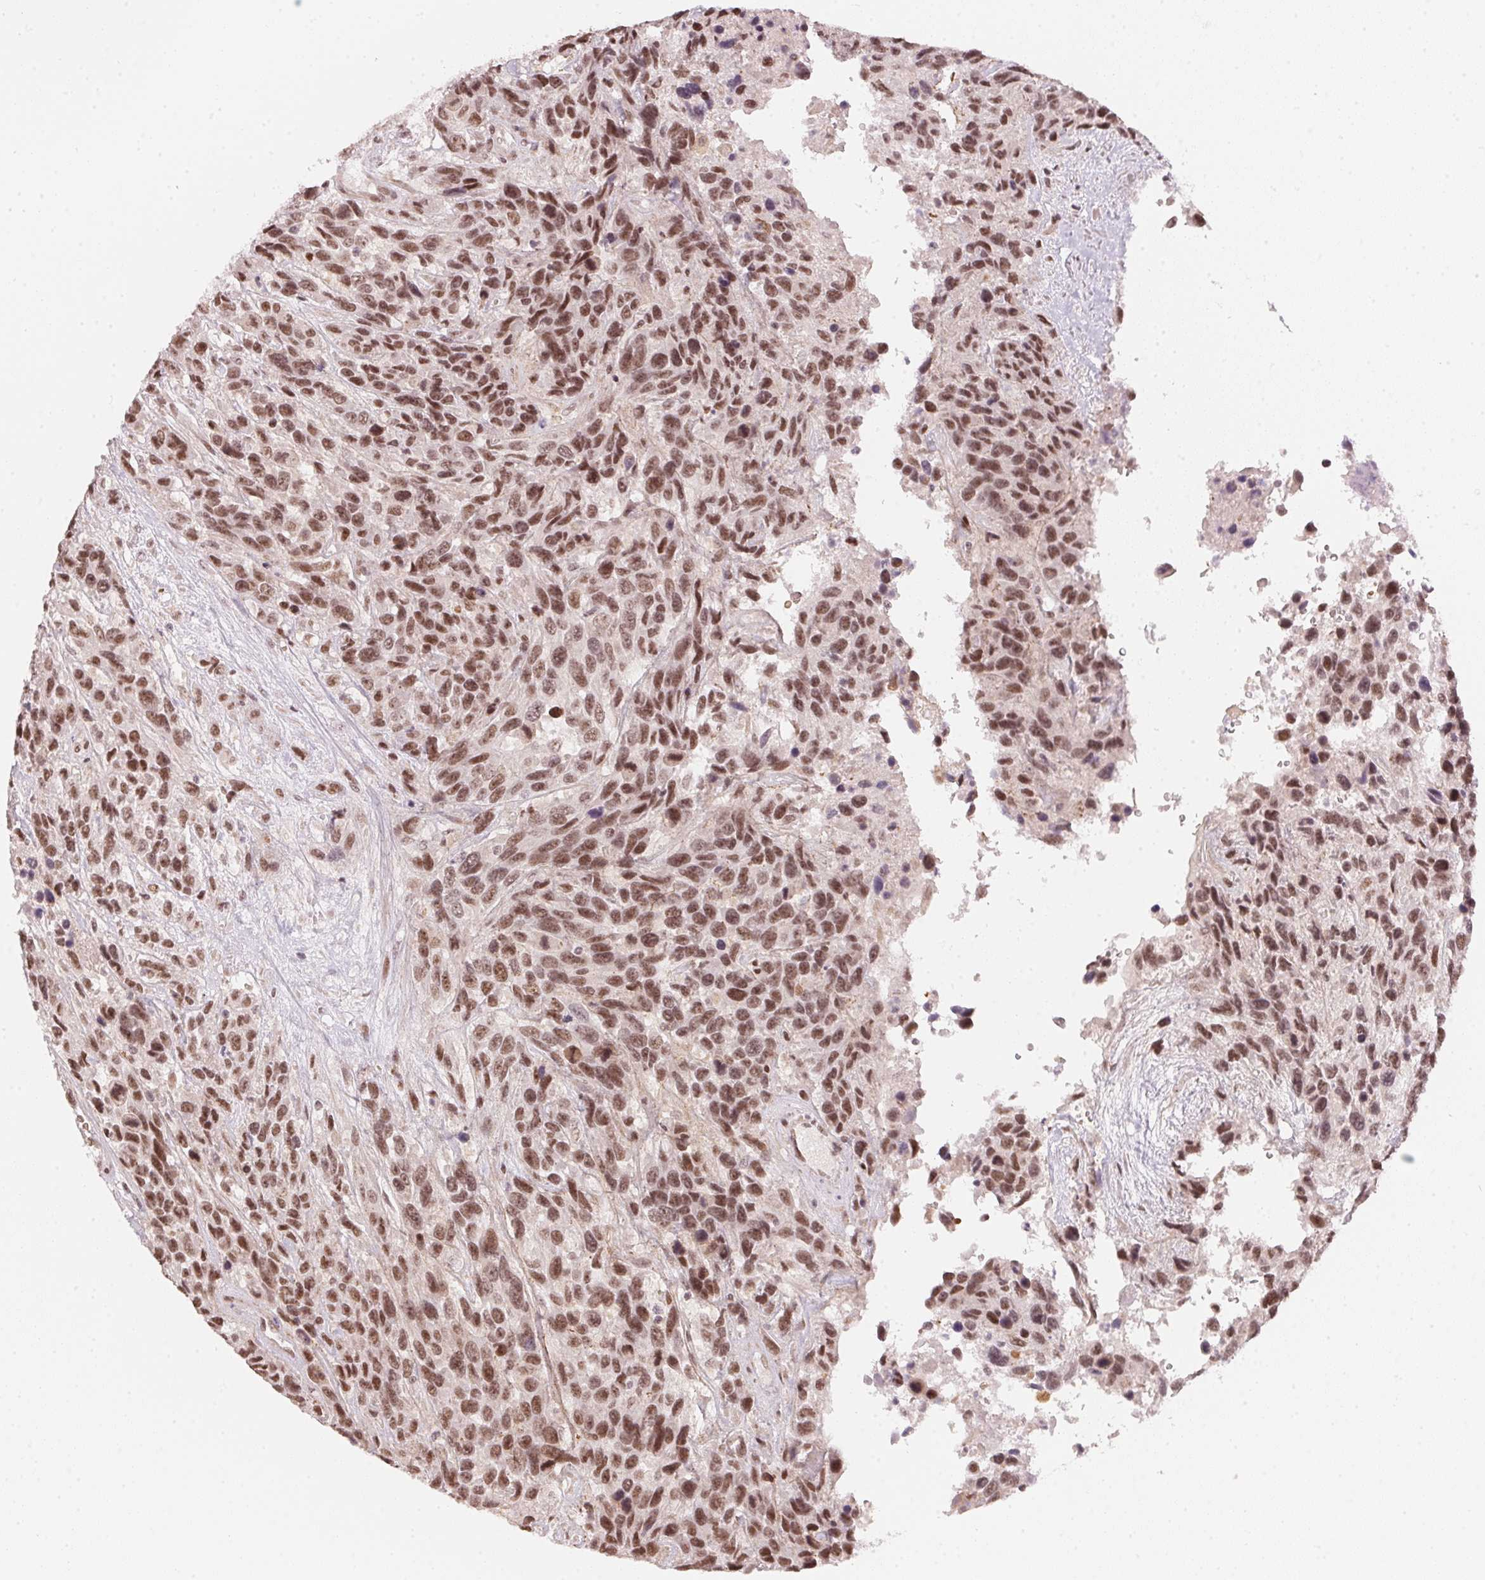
{"staining": {"intensity": "moderate", "quantity": ">75%", "location": "nuclear"}, "tissue": "urothelial cancer", "cell_type": "Tumor cells", "image_type": "cancer", "snomed": [{"axis": "morphology", "description": "Urothelial carcinoma, High grade"}, {"axis": "topography", "description": "Urinary bladder"}], "caption": "Urothelial carcinoma (high-grade) stained with DAB (3,3'-diaminobenzidine) immunohistochemistry (IHC) displays medium levels of moderate nuclear staining in about >75% of tumor cells.", "gene": "KAT6A", "patient": {"sex": "female", "age": 70}}